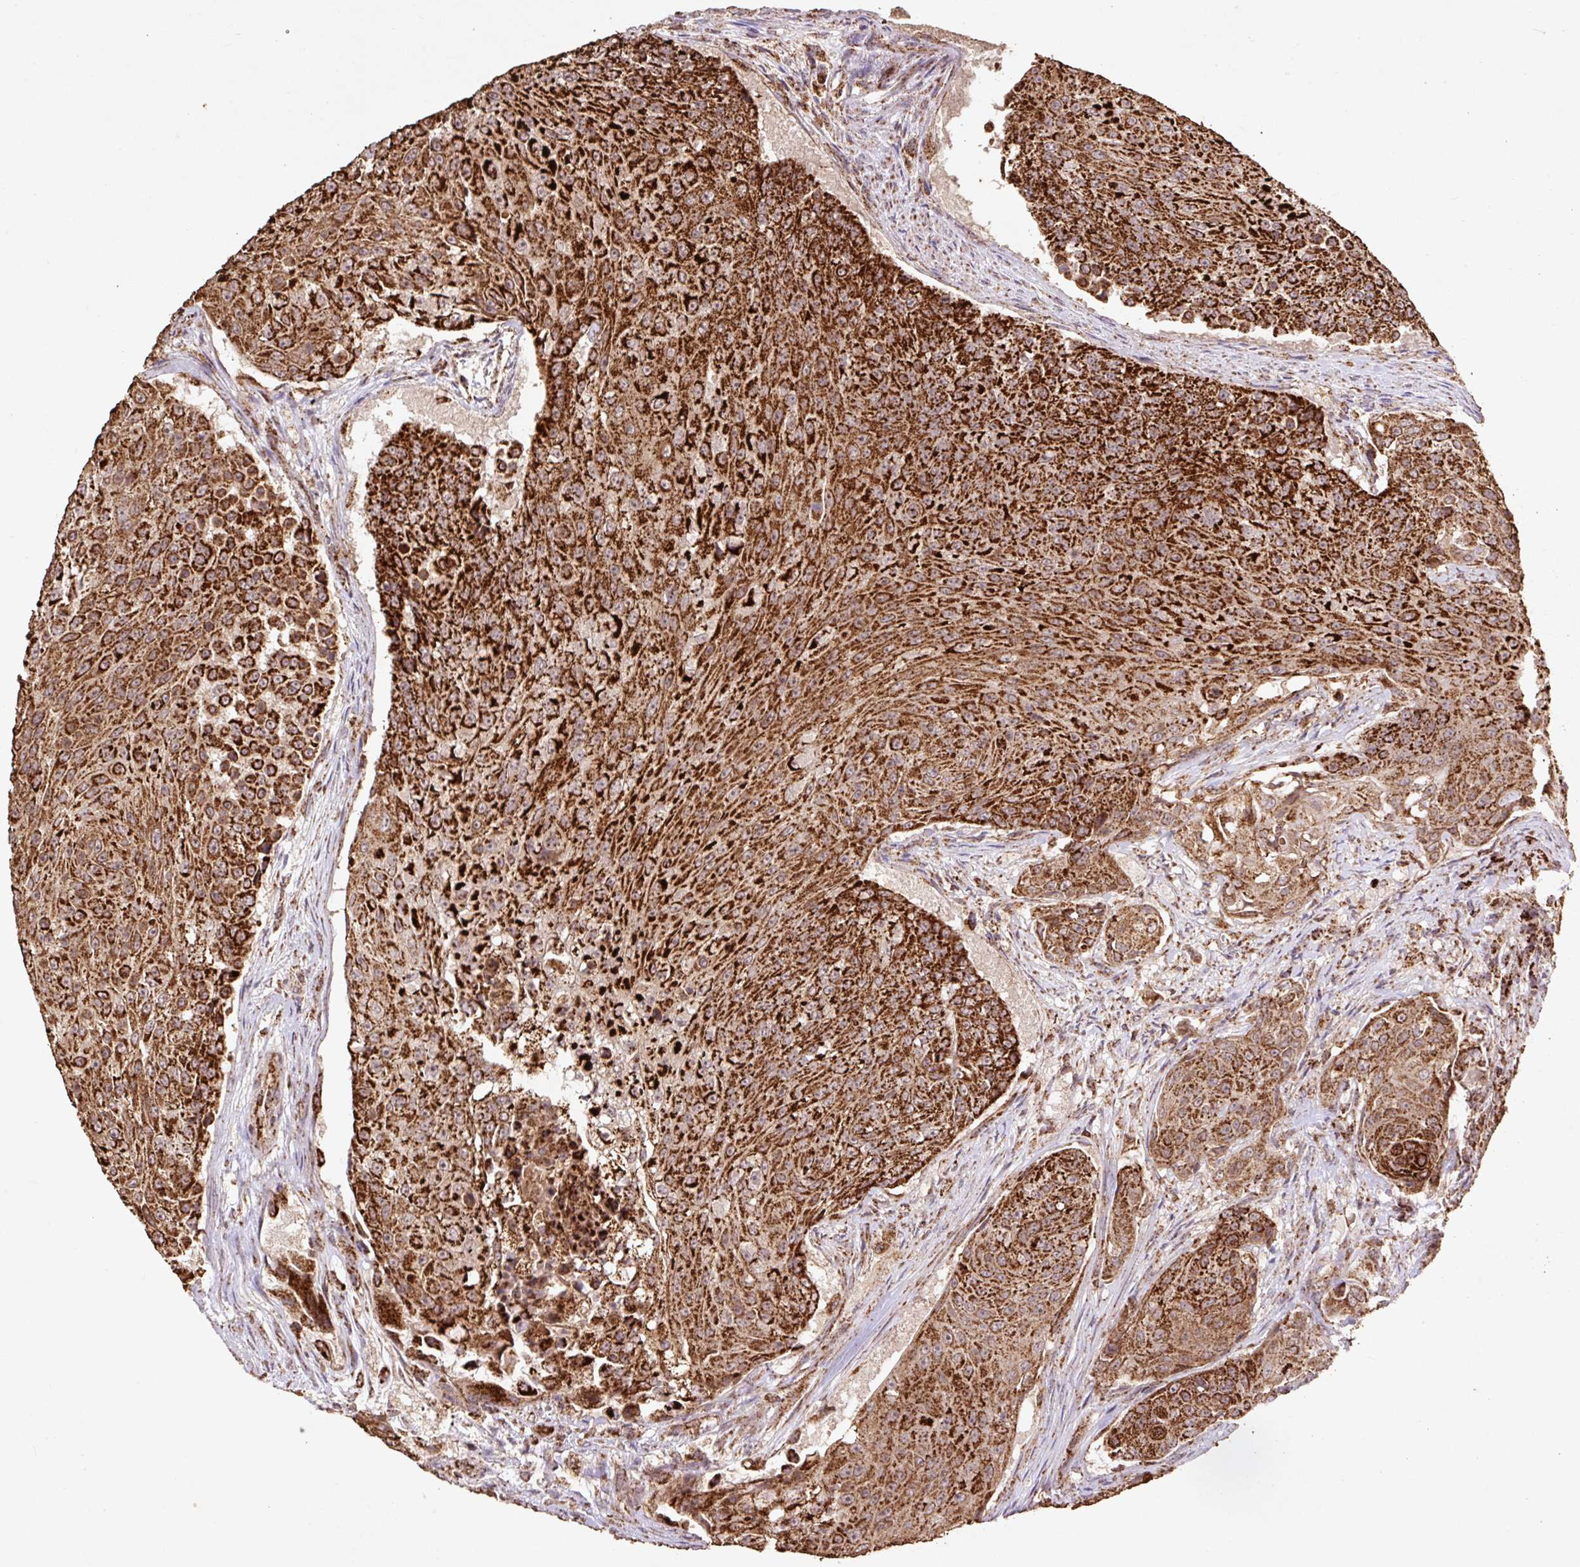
{"staining": {"intensity": "strong", "quantity": ">75%", "location": "cytoplasmic/membranous"}, "tissue": "urothelial cancer", "cell_type": "Tumor cells", "image_type": "cancer", "snomed": [{"axis": "morphology", "description": "Urothelial carcinoma, High grade"}, {"axis": "topography", "description": "Urinary bladder"}], "caption": "This is an image of immunohistochemistry (IHC) staining of urothelial cancer, which shows strong staining in the cytoplasmic/membranous of tumor cells.", "gene": "ATP5F1A", "patient": {"sex": "female", "age": 63}}